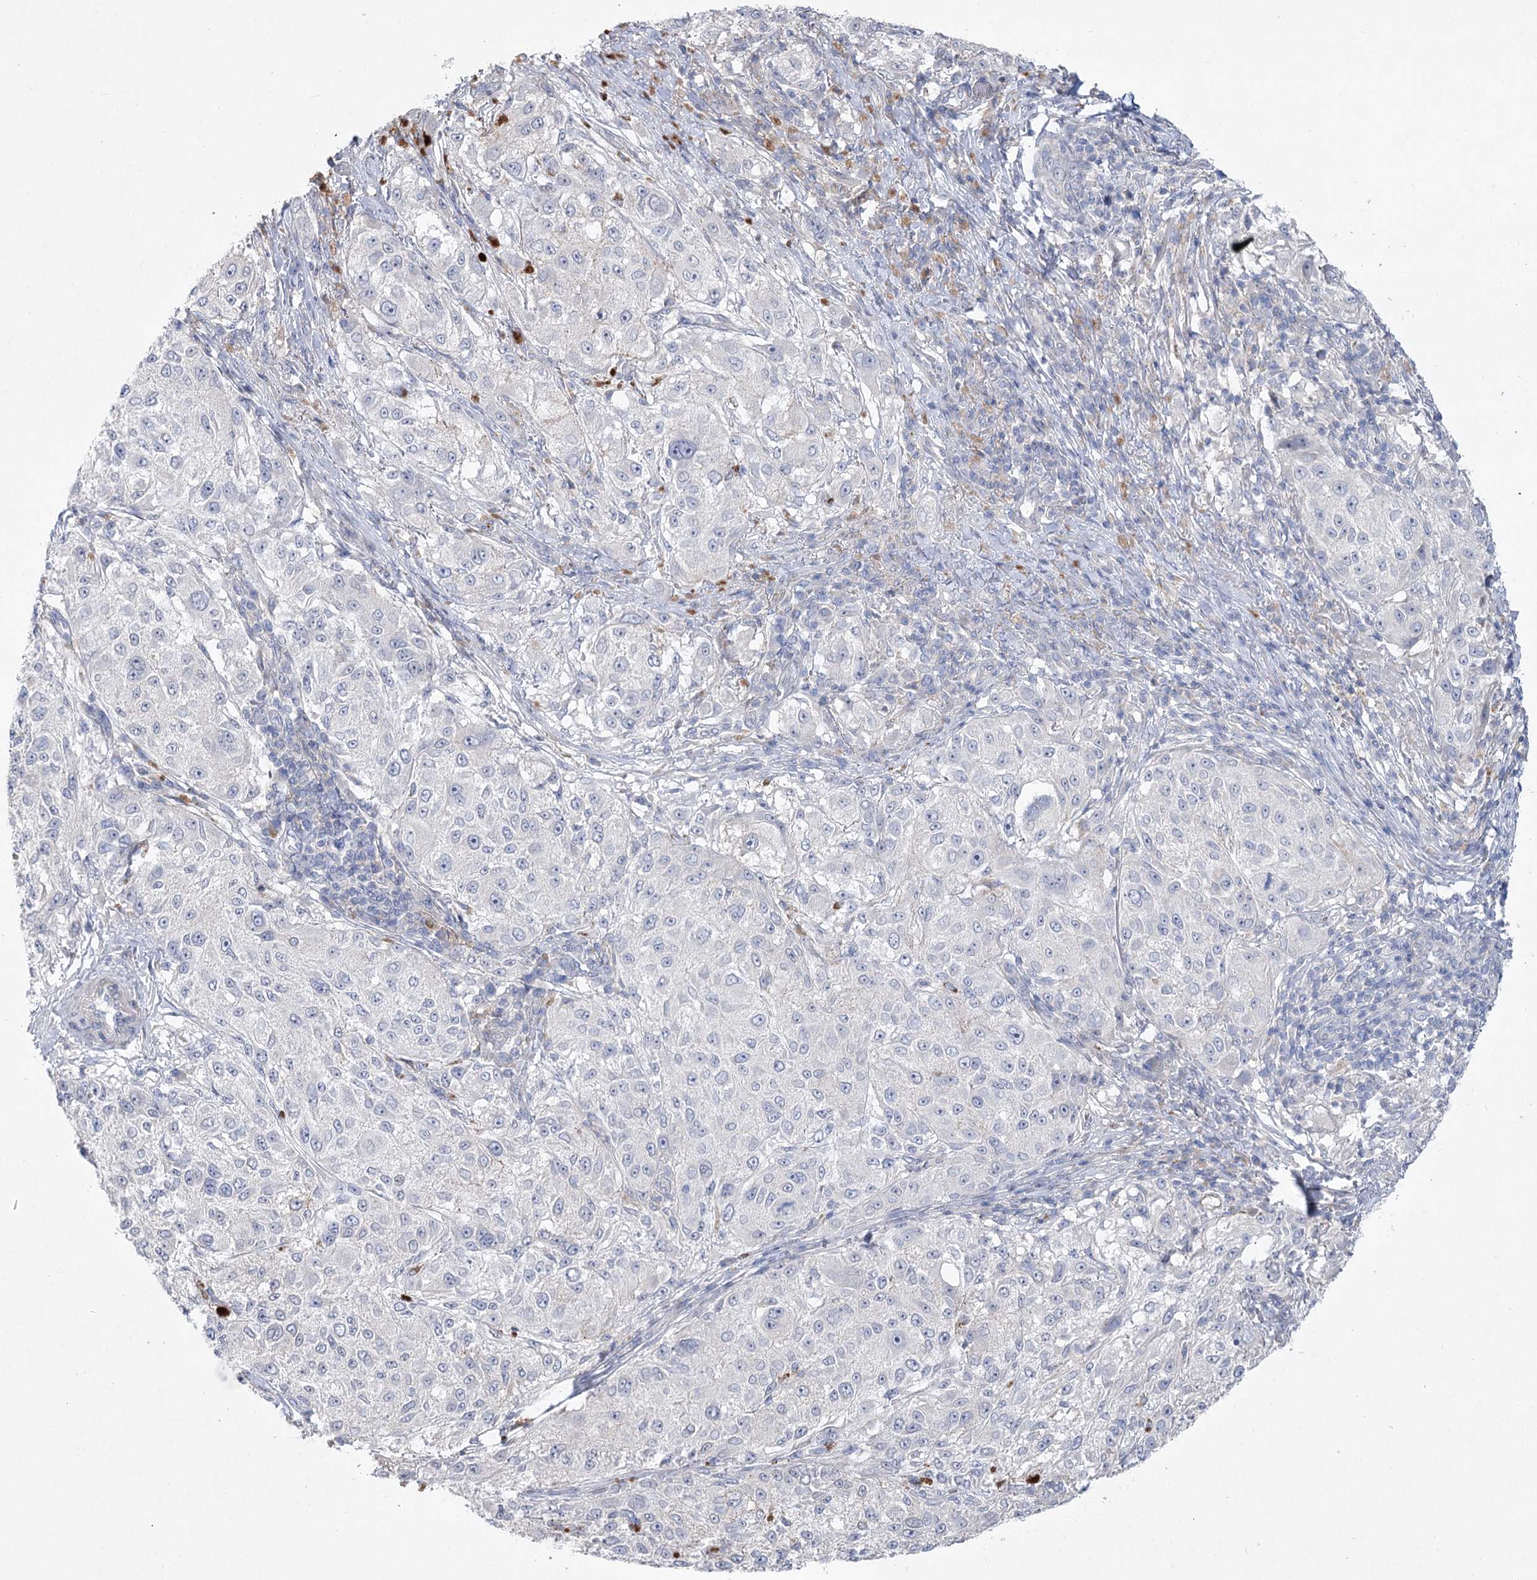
{"staining": {"intensity": "negative", "quantity": "none", "location": "none"}, "tissue": "melanoma", "cell_type": "Tumor cells", "image_type": "cancer", "snomed": [{"axis": "morphology", "description": "Necrosis, NOS"}, {"axis": "morphology", "description": "Malignant melanoma, NOS"}, {"axis": "topography", "description": "Skin"}], "caption": "This is an immunohistochemistry (IHC) histopathology image of malignant melanoma. There is no expression in tumor cells.", "gene": "SCN11A", "patient": {"sex": "female", "age": 87}}